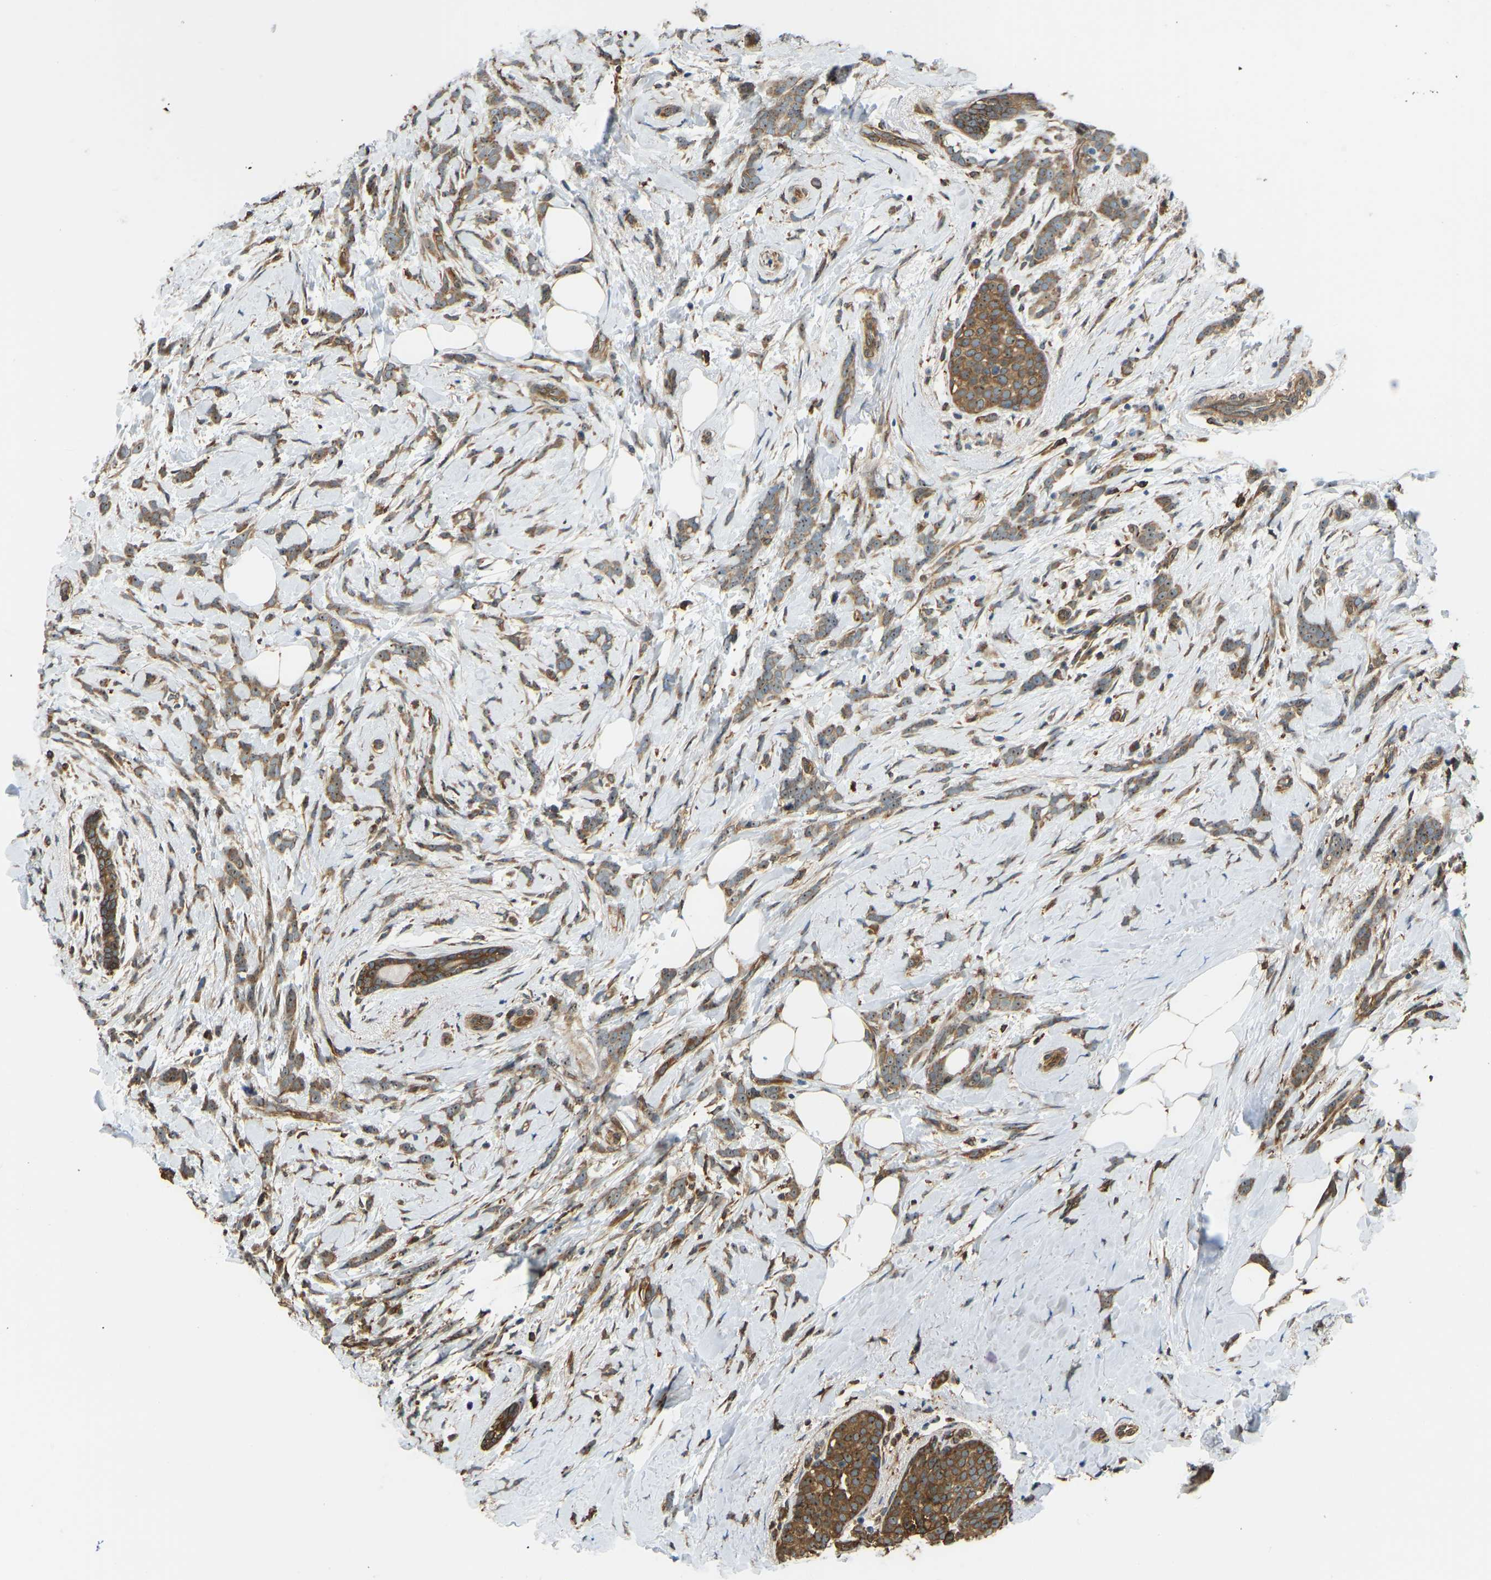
{"staining": {"intensity": "moderate", "quantity": ">75%", "location": "cytoplasmic/membranous,nuclear"}, "tissue": "breast cancer", "cell_type": "Tumor cells", "image_type": "cancer", "snomed": [{"axis": "morphology", "description": "Lobular carcinoma, in situ"}, {"axis": "morphology", "description": "Lobular carcinoma"}, {"axis": "topography", "description": "Breast"}], "caption": "Human breast cancer (lobular carcinoma) stained for a protein (brown) shows moderate cytoplasmic/membranous and nuclear positive staining in about >75% of tumor cells.", "gene": "OS9", "patient": {"sex": "female", "age": 41}}